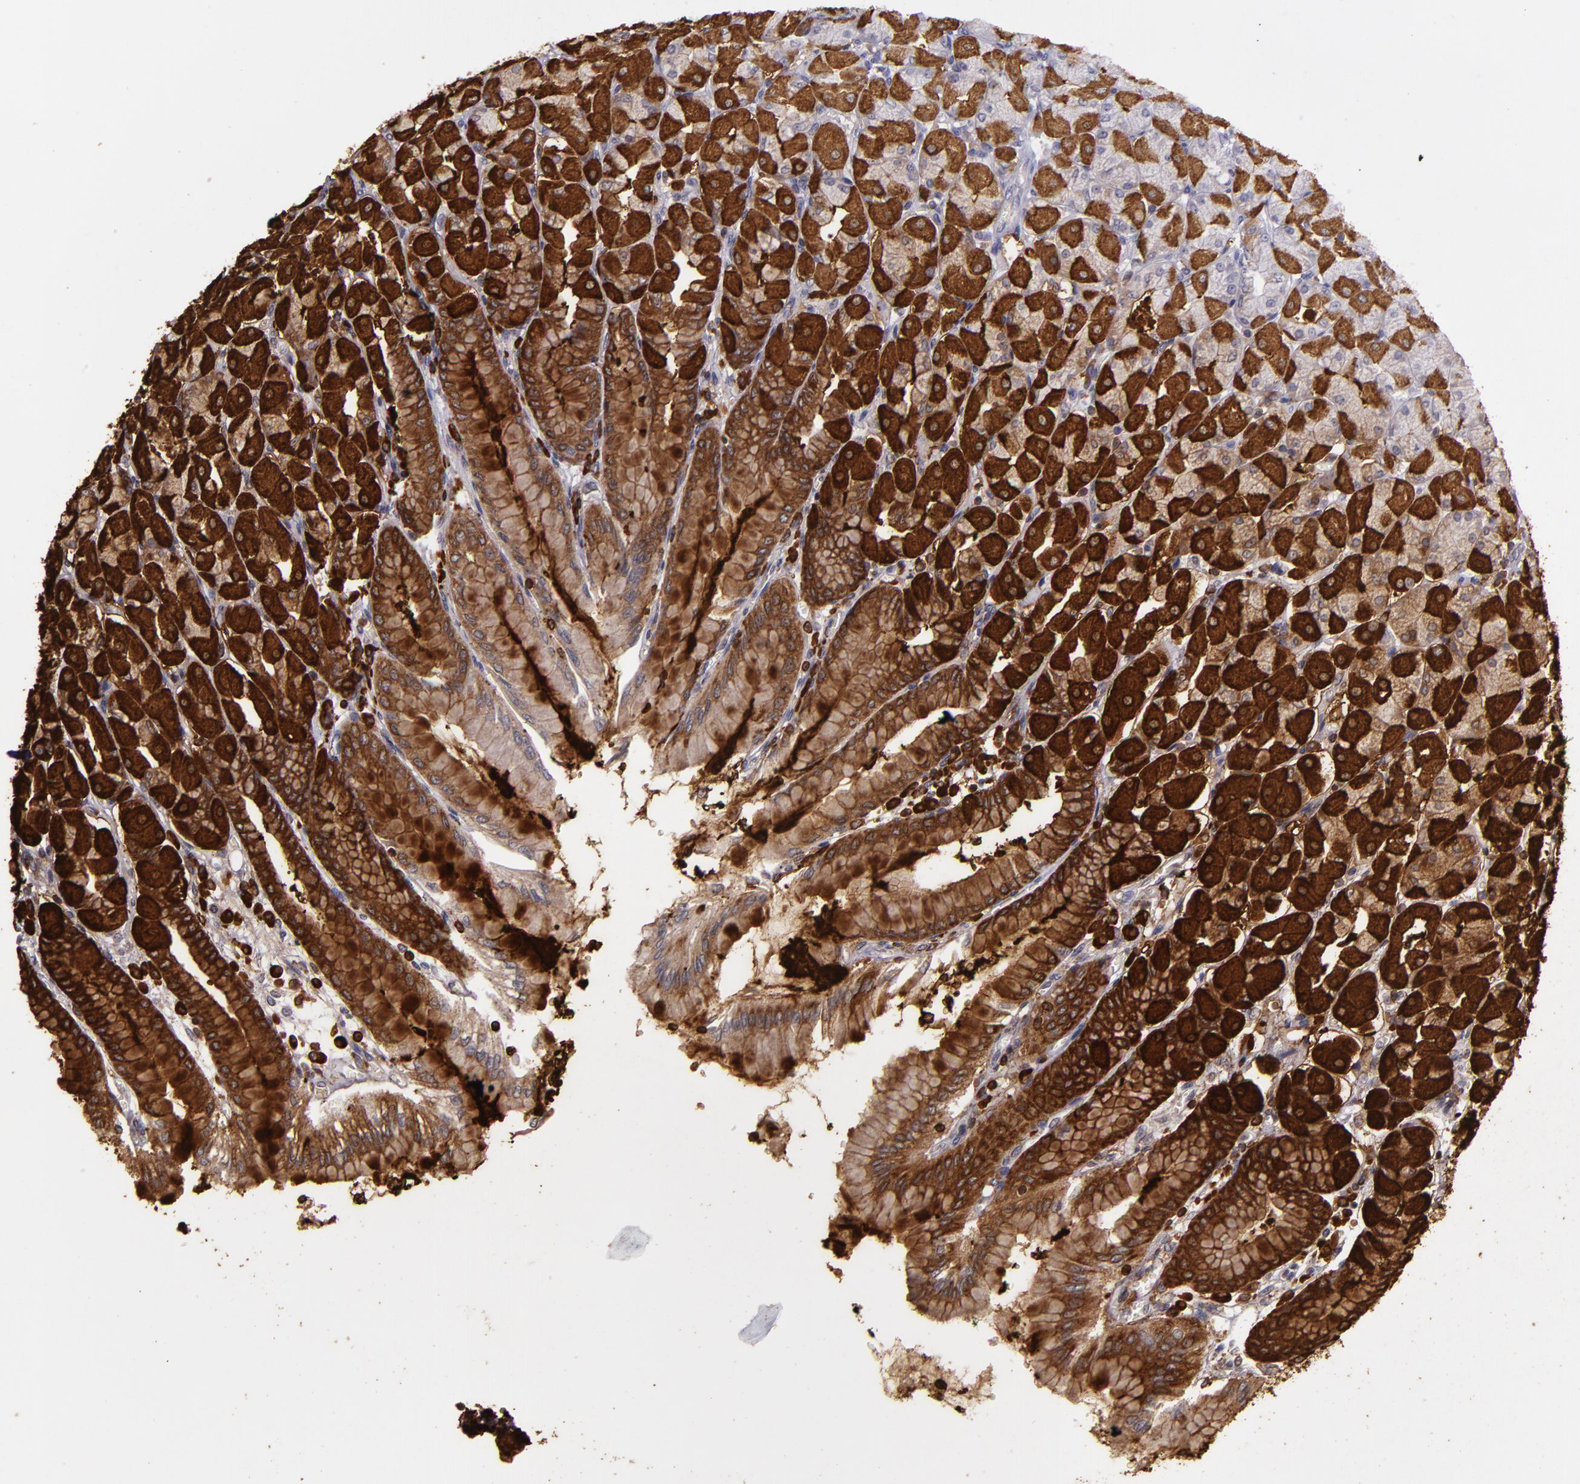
{"staining": {"intensity": "strong", "quantity": ">75%", "location": "cytoplasmic/membranous"}, "tissue": "stomach", "cell_type": "Glandular cells", "image_type": "normal", "snomed": [{"axis": "morphology", "description": "Normal tissue, NOS"}, {"axis": "topography", "description": "Stomach, upper"}], "caption": "Unremarkable stomach shows strong cytoplasmic/membranous expression in approximately >75% of glandular cells (DAB IHC with brightfield microscopy, high magnification)..", "gene": "SLC9A3R1", "patient": {"sex": "female", "age": 56}}